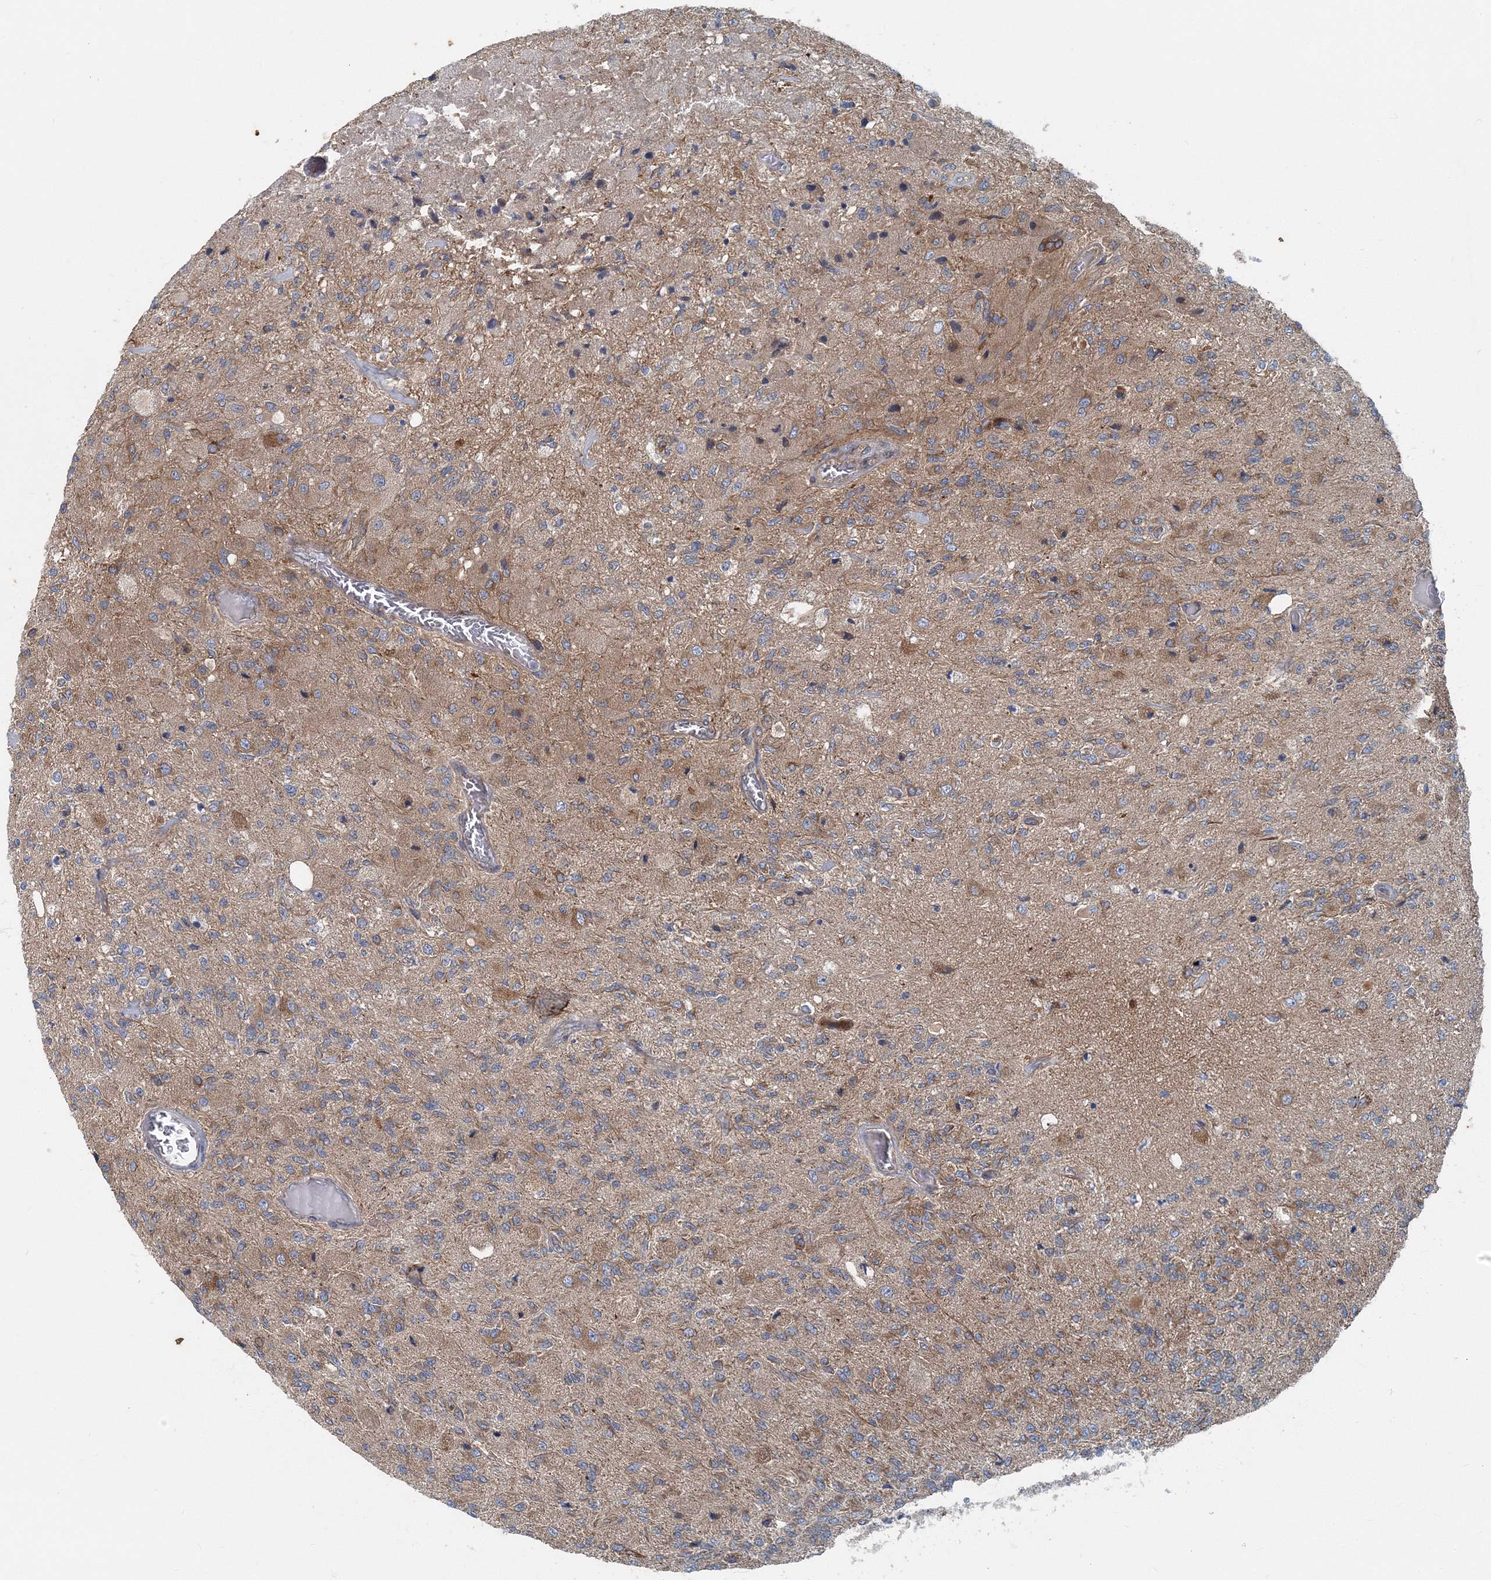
{"staining": {"intensity": "moderate", "quantity": "25%-75%", "location": "cytoplasmic/membranous"}, "tissue": "glioma", "cell_type": "Tumor cells", "image_type": "cancer", "snomed": [{"axis": "morphology", "description": "Normal tissue, NOS"}, {"axis": "morphology", "description": "Glioma, malignant, High grade"}, {"axis": "topography", "description": "Cerebral cortex"}], "caption": "A medium amount of moderate cytoplasmic/membranous staining is present in approximately 25%-75% of tumor cells in malignant glioma (high-grade) tissue.", "gene": "MPHOSPH9", "patient": {"sex": "male", "age": 77}}